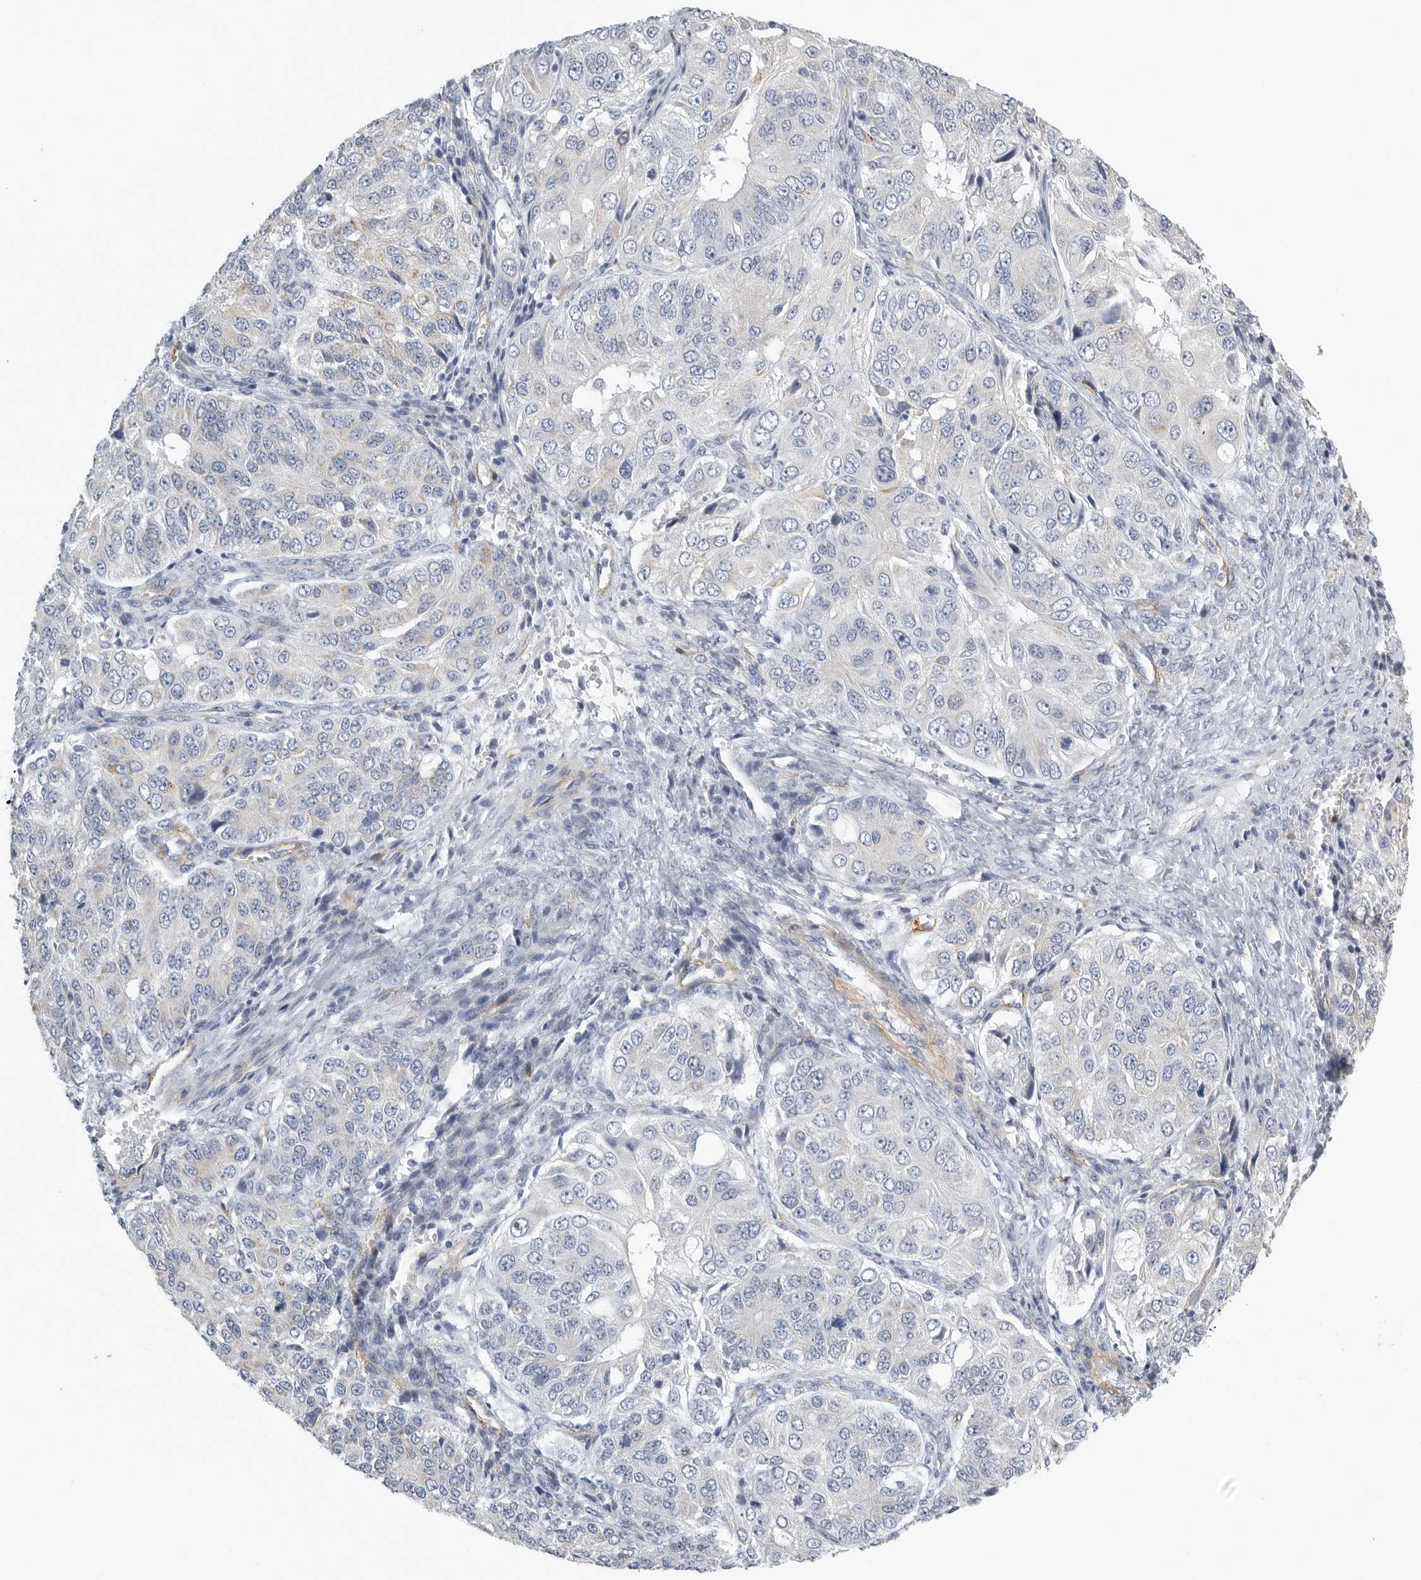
{"staining": {"intensity": "negative", "quantity": "none", "location": "none"}, "tissue": "ovarian cancer", "cell_type": "Tumor cells", "image_type": "cancer", "snomed": [{"axis": "morphology", "description": "Carcinoma, endometroid"}, {"axis": "topography", "description": "Ovary"}], "caption": "The immunohistochemistry micrograph has no significant staining in tumor cells of ovarian cancer tissue.", "gene": "TNR", "patient": {"sex": "female", "age": 51}}